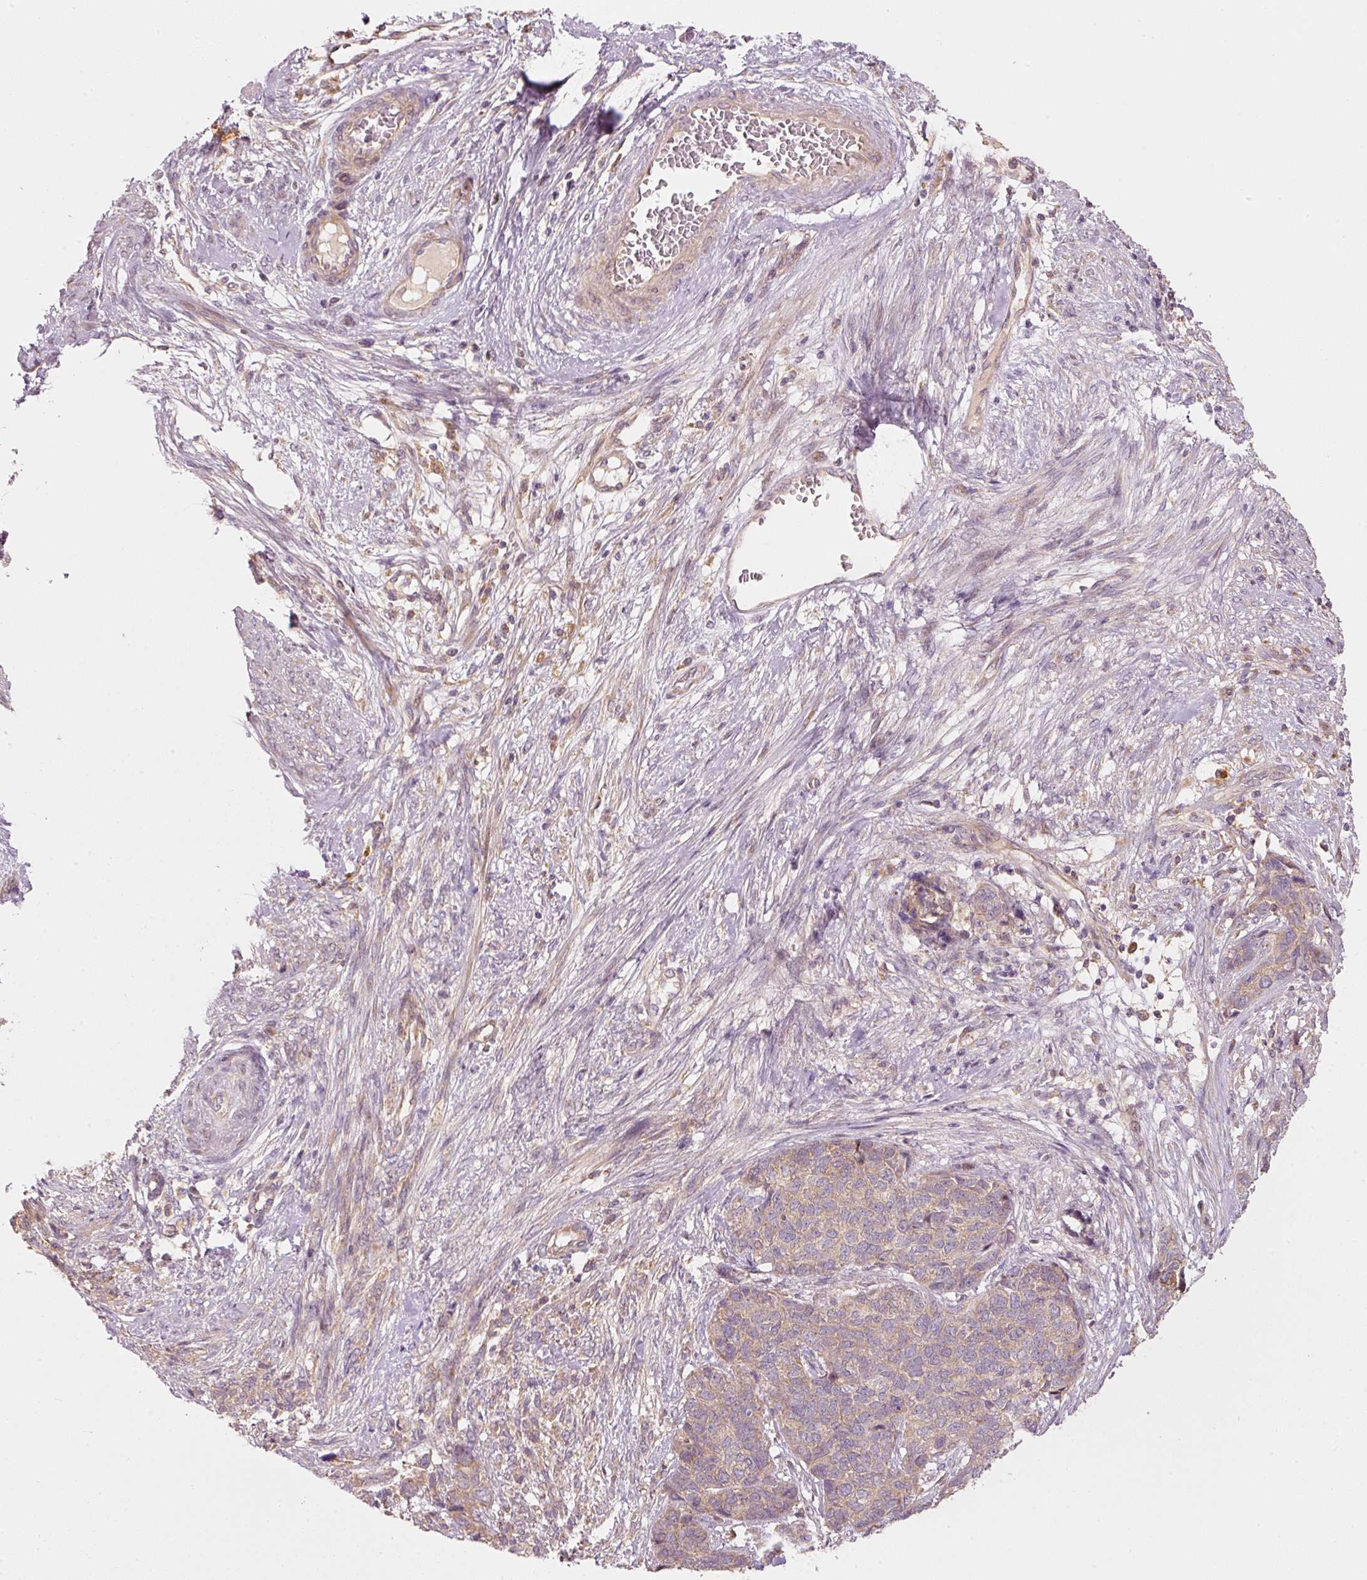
{"staining": {"intensity": "weak", "quantity": "25%-75%", "location": "cytoplasmic/membranous"}, "tissue": "cervical cancer", "cell_type": "Tumor cells", "image_type": "cancer", "snomed": [{"axis": "morphology", "description": "Squamous cell carcinoma, NOS"}, {"axis": "topography", "description": "Cervix"}], "caption": "IHC staining of squamous cell carcinoma (cervical), which demonstrates low levels of weak cytoplasmic/membranous positivity in about 25%-75% of tumor cells indicating weak cytoplasmic/membranous protein positivity. The staining was performed using DAB (3,3'-diaminobenzidine) (brown) for protein detection and nuclei were counterstained in hematoxylin (blue).", "gene": "MAP10", "patient": {"sex": "female", "age": 63}}